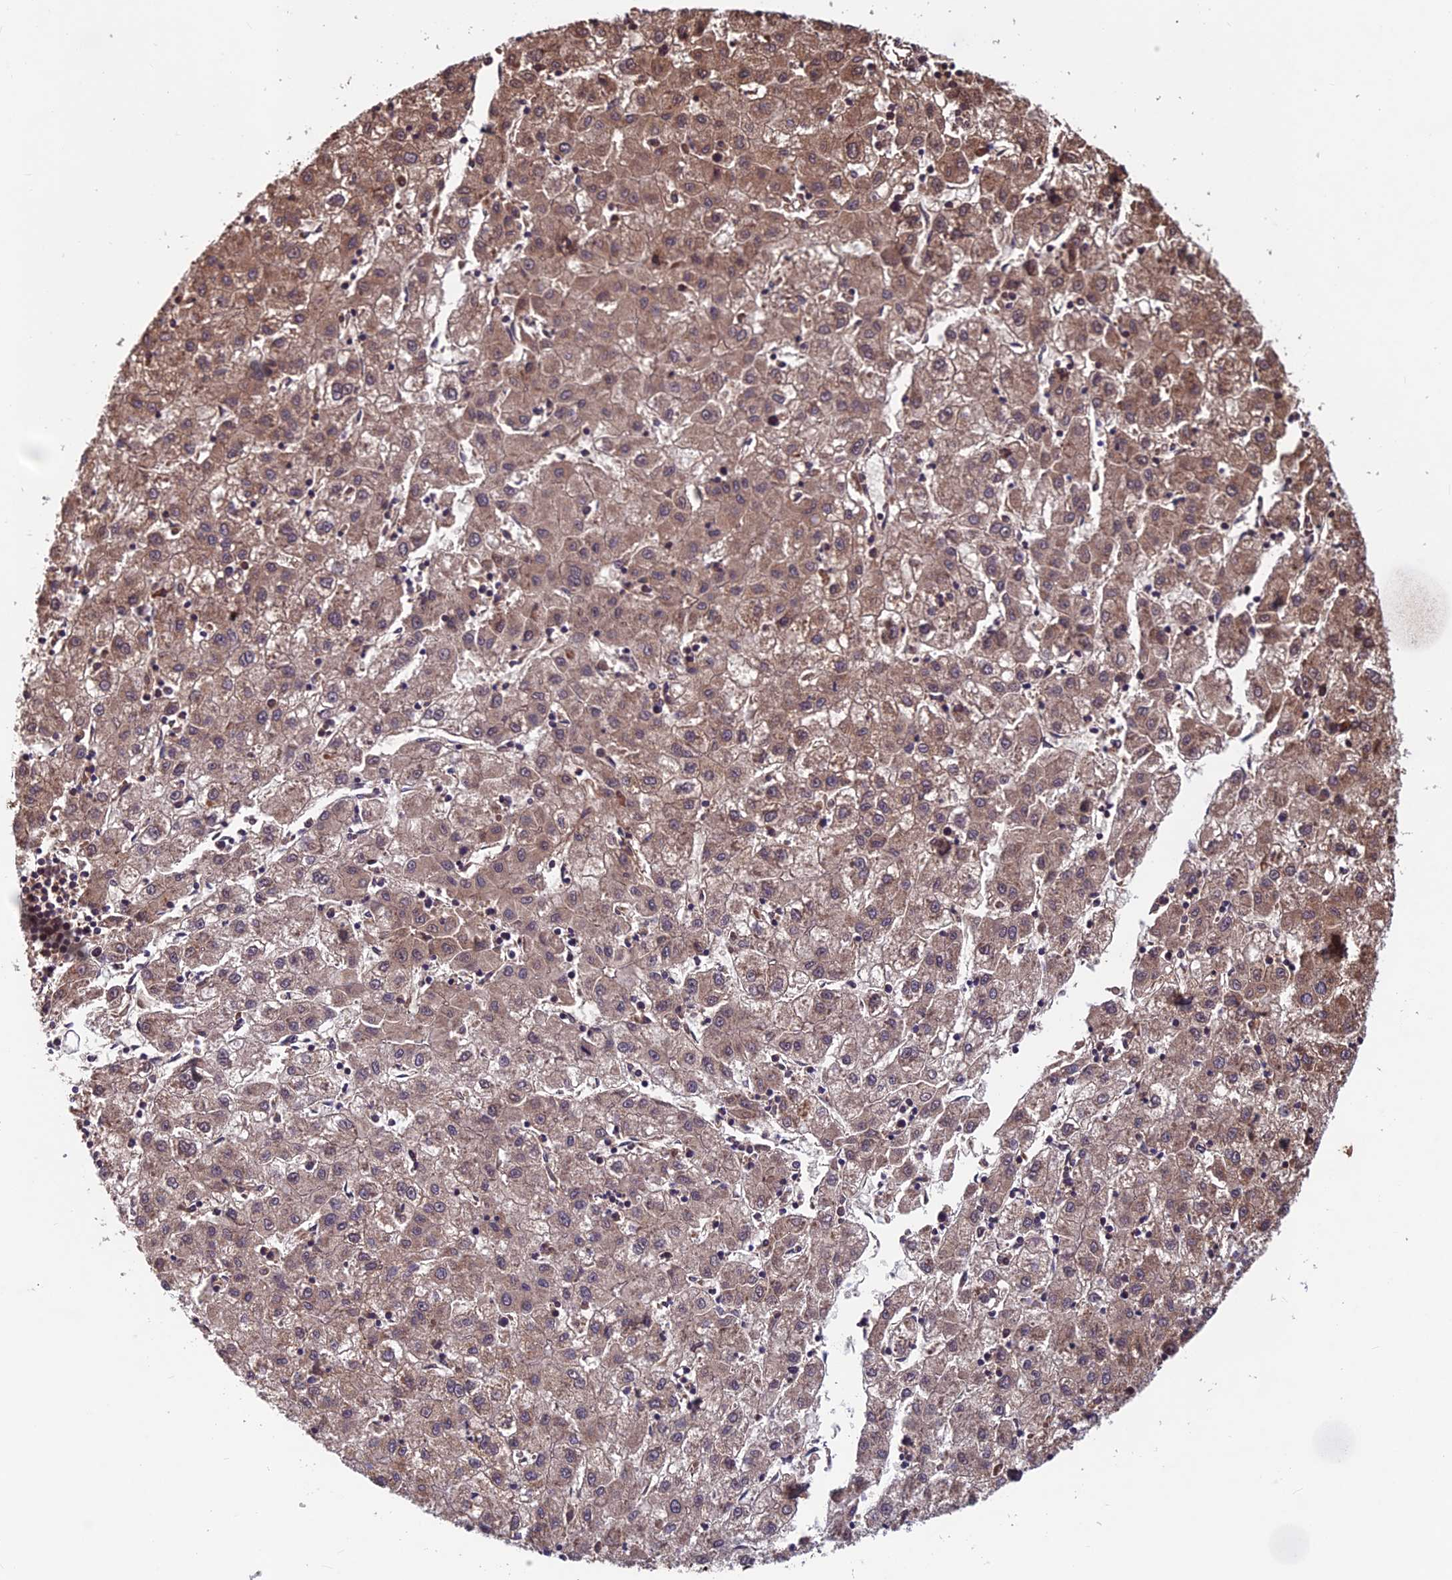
{"staining": {"intensity": "moderate", "quantity": ">75%", "location": "cytoplasmic/membranous"}, "tissue": "liver cancer", "cell_type": "Tumor cells", "image_type": "cancer", "snomed": [{"axis": "morphology", "description": "Carcinoma, Hepatocellular, NOS"}, {"axis": "topography", "description": "Liver"}], "caption": "Human liver cancer stained with a brown dye displays moderate cytoplasmic/membranous positive positivity in about >75% of tumor cells.", "gene": "CCDC15", "patient": {"sex": "male", "age": 72}}